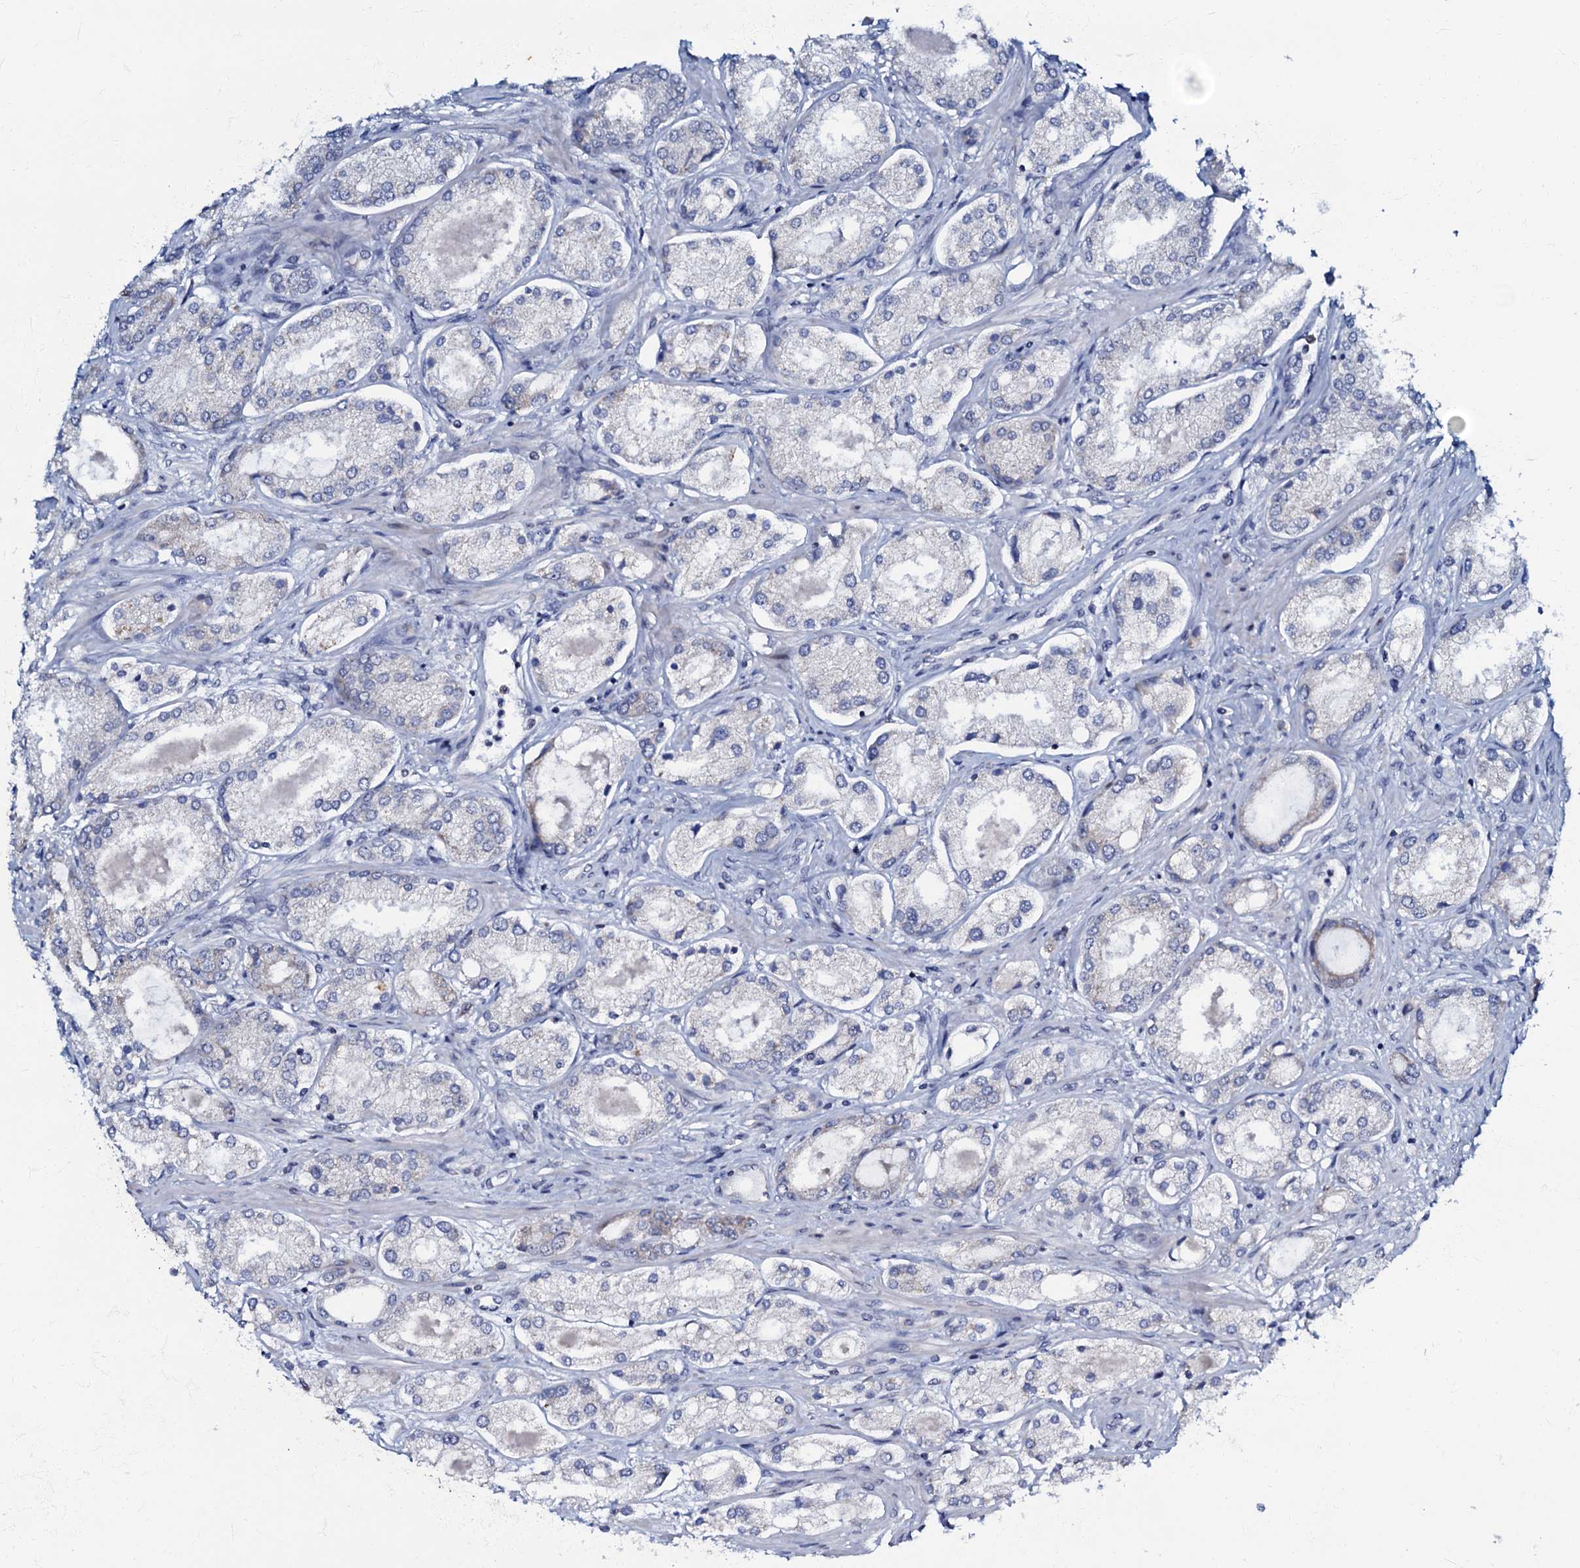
{"staining": {"intensity": "negative", "quantity": "none", "location": "none"}, "tissue": "prostate cancer", "cell_type": "Tumor cells", "image_type": "cancer", "snomed": [{"axis": "morphology", "description": "Adenocarcinoma, Low grade"}, {"axis": "topography", "description": "Prostate"}], "caption": "A high-resolution micrograph shows immunohistochemistry staining of prostate cancer, which reveals no significant positivity in tumor cells.", "gene": "MRPL51", "patient": {"sex": "male", "age": 68}}